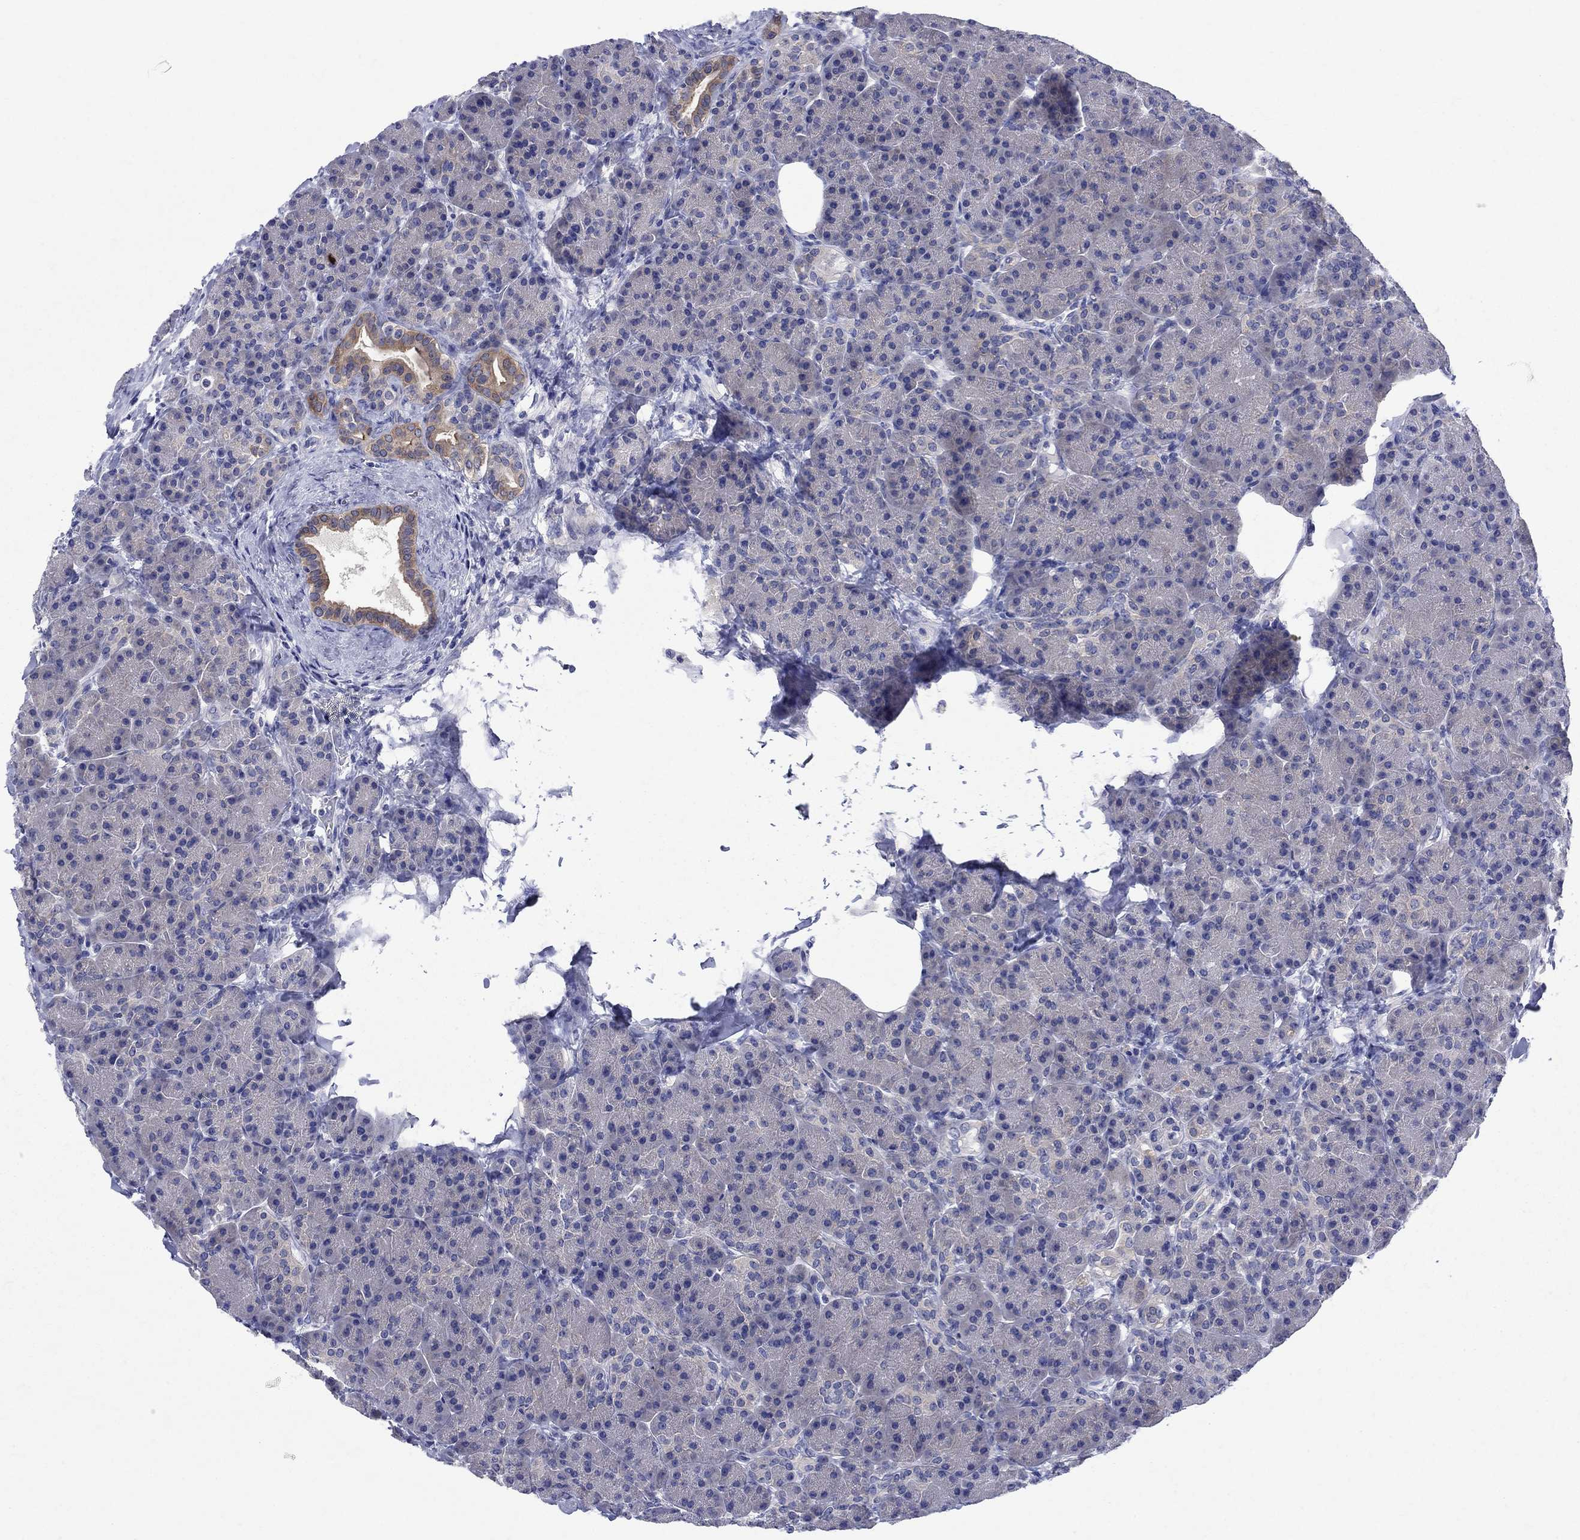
{"staining": {"intensity": "weak", "quantity": "<25%", "location": "cytoplasmic/membranous"}, "tissue": "pancreas", "cell_type": "Exocrine glandular cells", "image_type": "normal", "snomed": [{"axis": "morphology", "description": "Normal tissue, NOS"}, {"axis": "topography", "description": "Pancreas"}], "caption": "Immunohistochemistry (IHC) of benign pancreas shows no positivity in exocrine glandular cells.", "gene": "SULT2B1", "patient": {"sex": "female", "age": 63}}